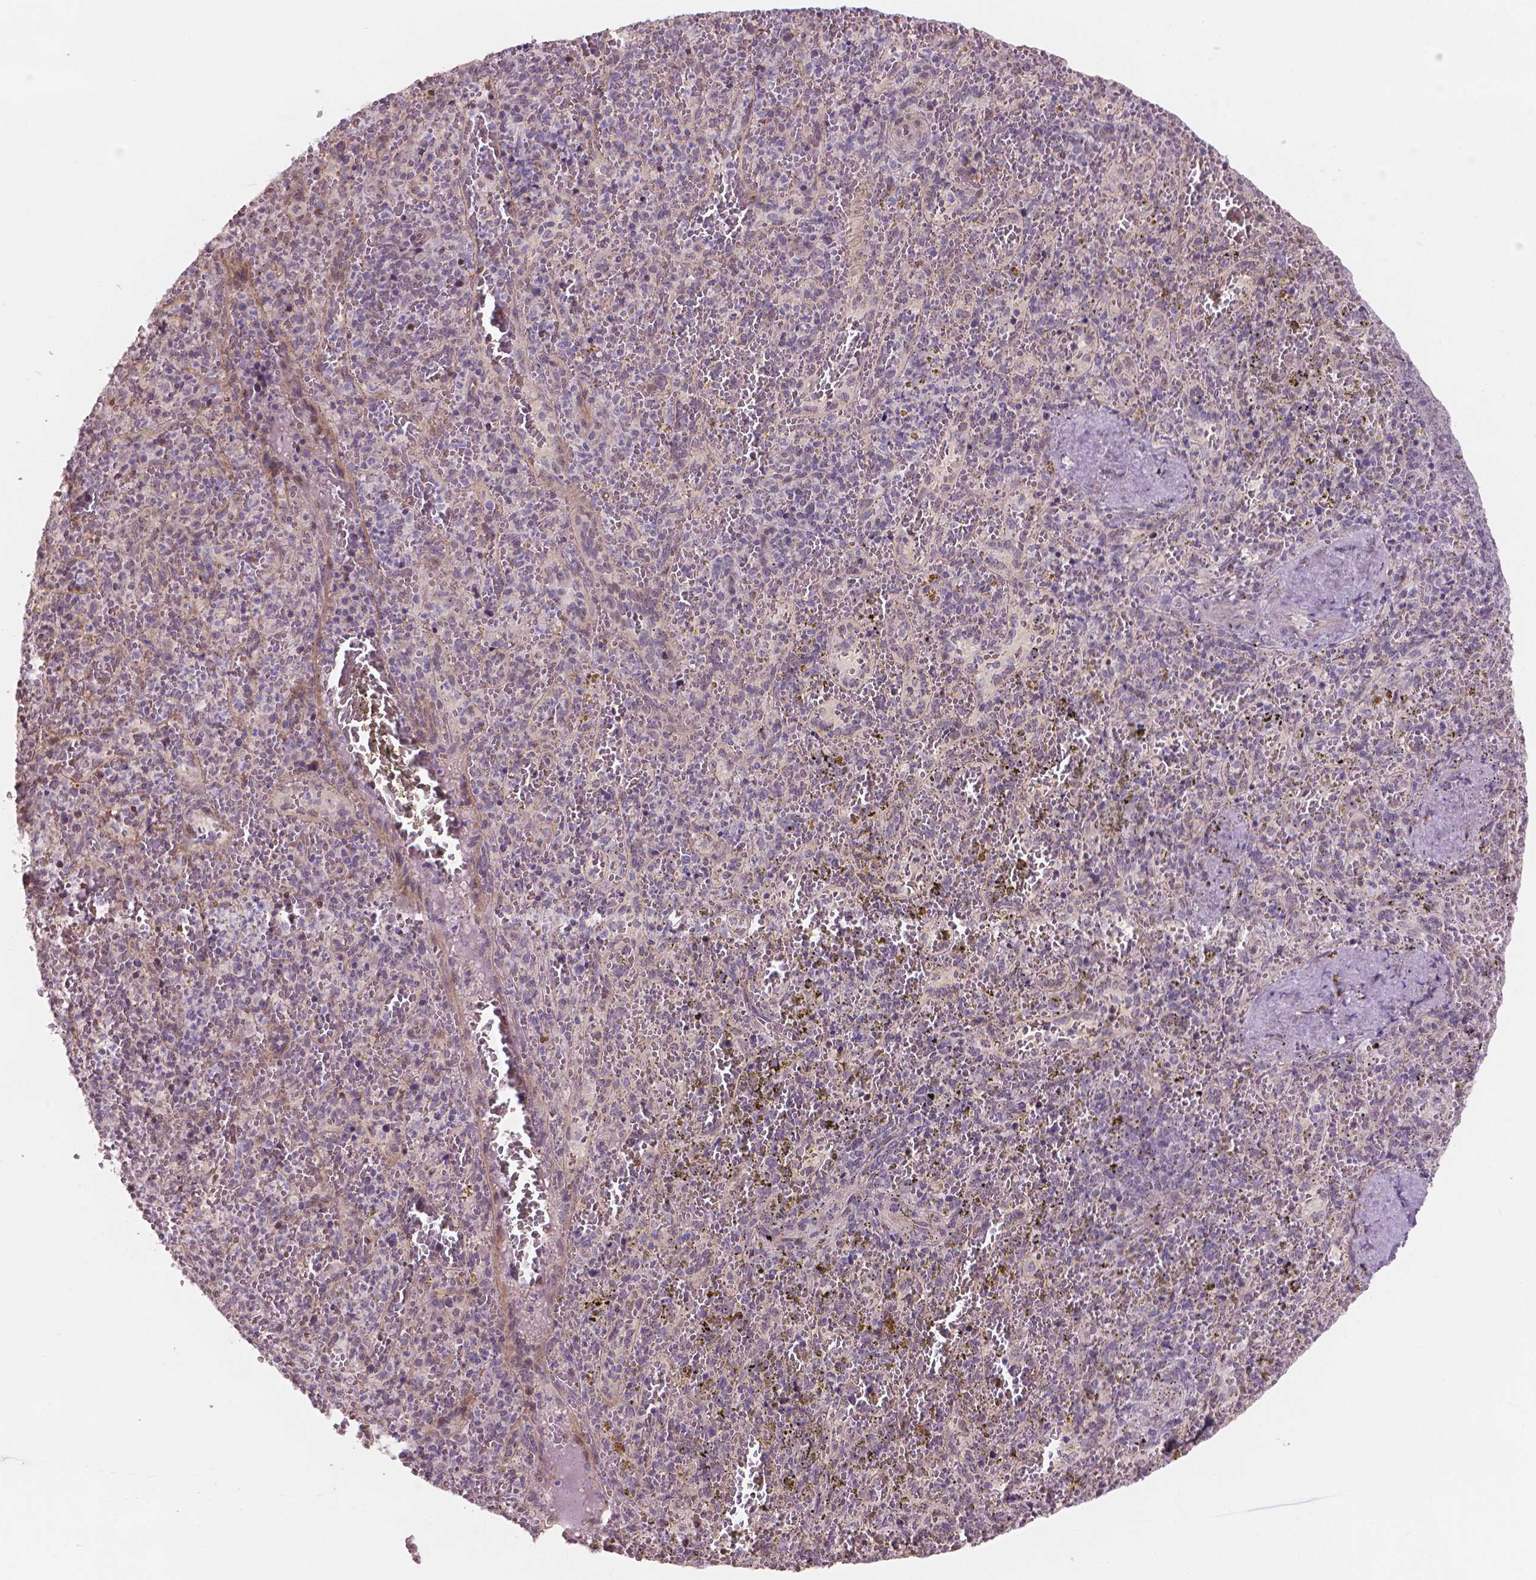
{"staining": {"intensity": "moderate", "quantity": "<25%", "location": "cytoplasmic/membranous"}, "tissue": "spleen", "cell_type": "Cells in red pulp", "image_type": "normal", "snomed": [{"axis": "morphology", "description": "Normal tissue, NOS"}, {"axis": "topography", "description": "Spleen"}], "caption": "Immunohistochemistry (IHC) (DAB) staining of unremarkable human spleen reveals moderate cytoplasmic/membranous protein staining in approximately <25% of cells in red pulp.", "gene": "IFFO1", "patient": {"sex": "female", "age": 50}}